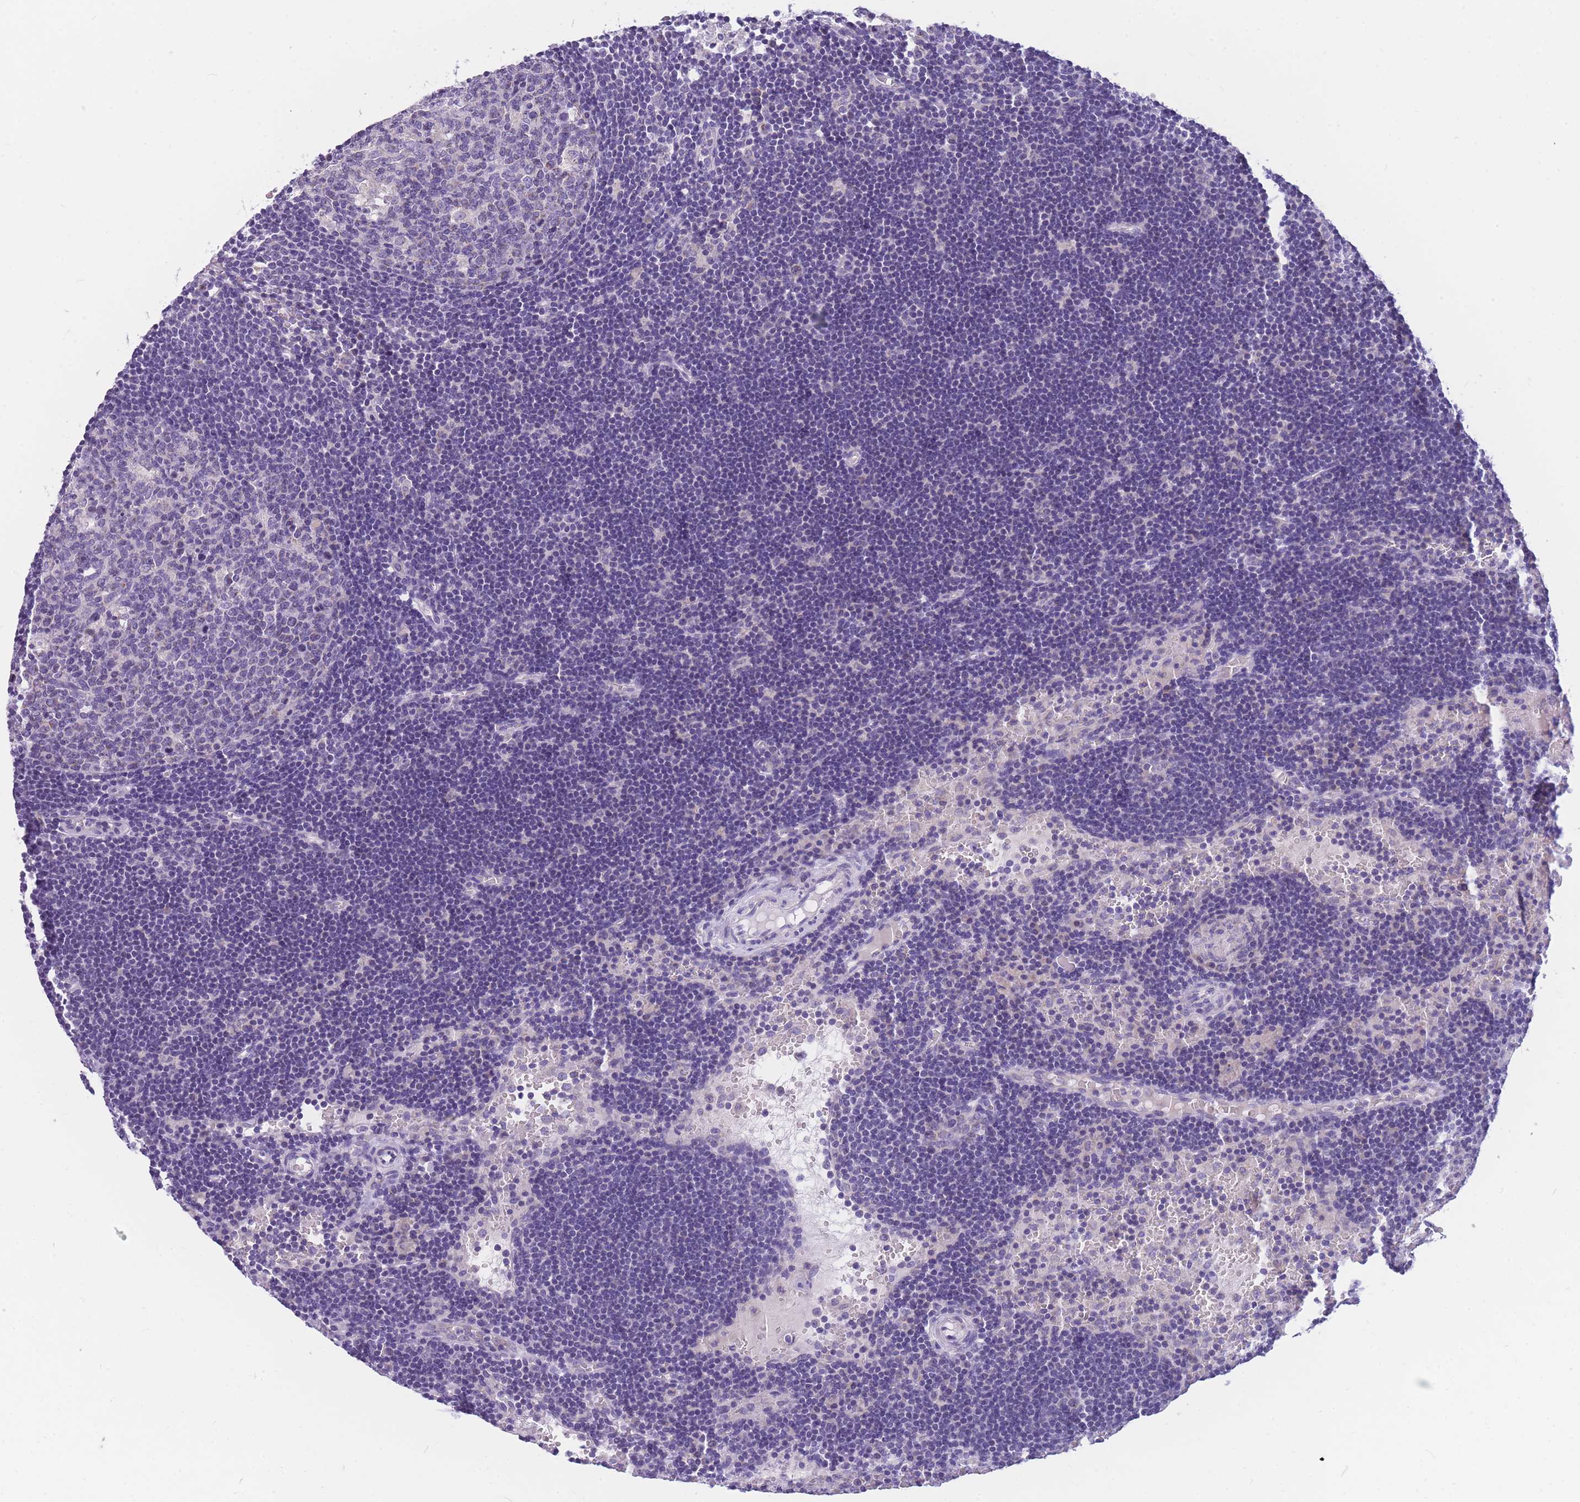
{"staining": {"intensity": "negative", "quantity": "none", "location": "none"}, "tissue": "lymph node", "cell_type": "Germinal center cells", "image_type": "normal", "snomed": [{"axis": "morphology", "description": "Normal tissue, NOS"}, {"axis": "topography", "description": "Lymph node"}], "caption": "Immunohistochemistry (IHC) photomicrograph of unremarkable lymph node stained for a protein (brown), which displays no expression in germinal center cells. Brightfield microscopy of immunohistochemistry stained with DAB (3,3'-diaminobenzidine) (brown) and hematoxylin (blue), captured at high magnification.", "gene": "DHRS11", "patient": {"sex": "male", "age": 62}}